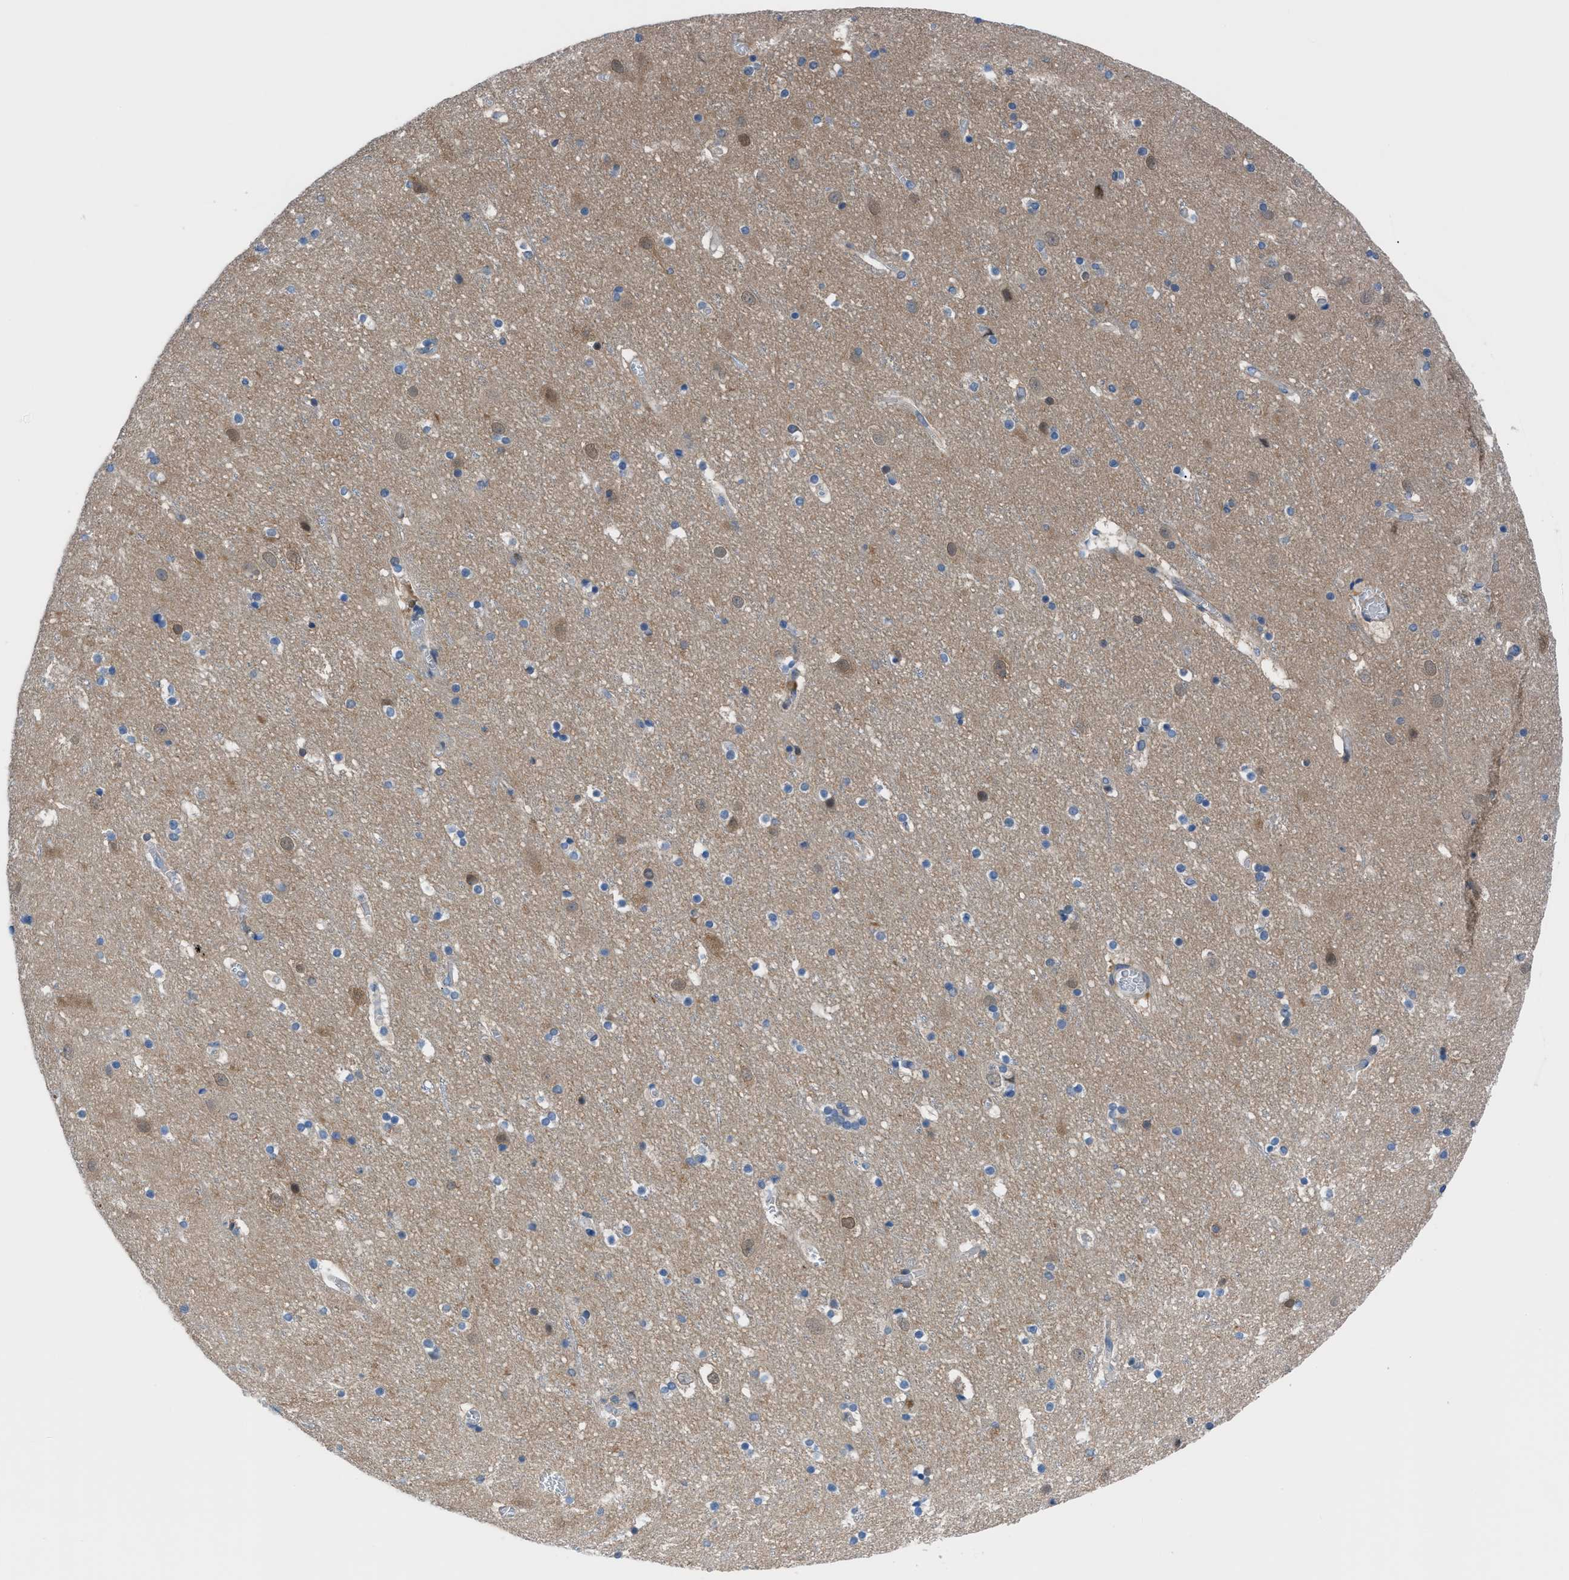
{"staining": {"intensity": "negative", "quantity": "none", "location": "none"}, "tissue": "cerebral cortex", "cell_type": "Endothelial cells", "image_type": "normal", "snomed": [{"axis": "morphology", "description": "Normal tissue, NOS"}, {"axis": "topography", "description": "Cerebral cortex"}], "caption": "Immunohistochemistry photomicrograph of benign human cerebral cortex stained for a protein (brown), which displays no staining in endothelial cells. (Brightfield microscopy of DAB (3,3'-diaminobenzidine) immunohistochemistry (IHC) at high magnification).", "gene": "TMEM45B", "patient": {"sex": "male", "age": 45}}